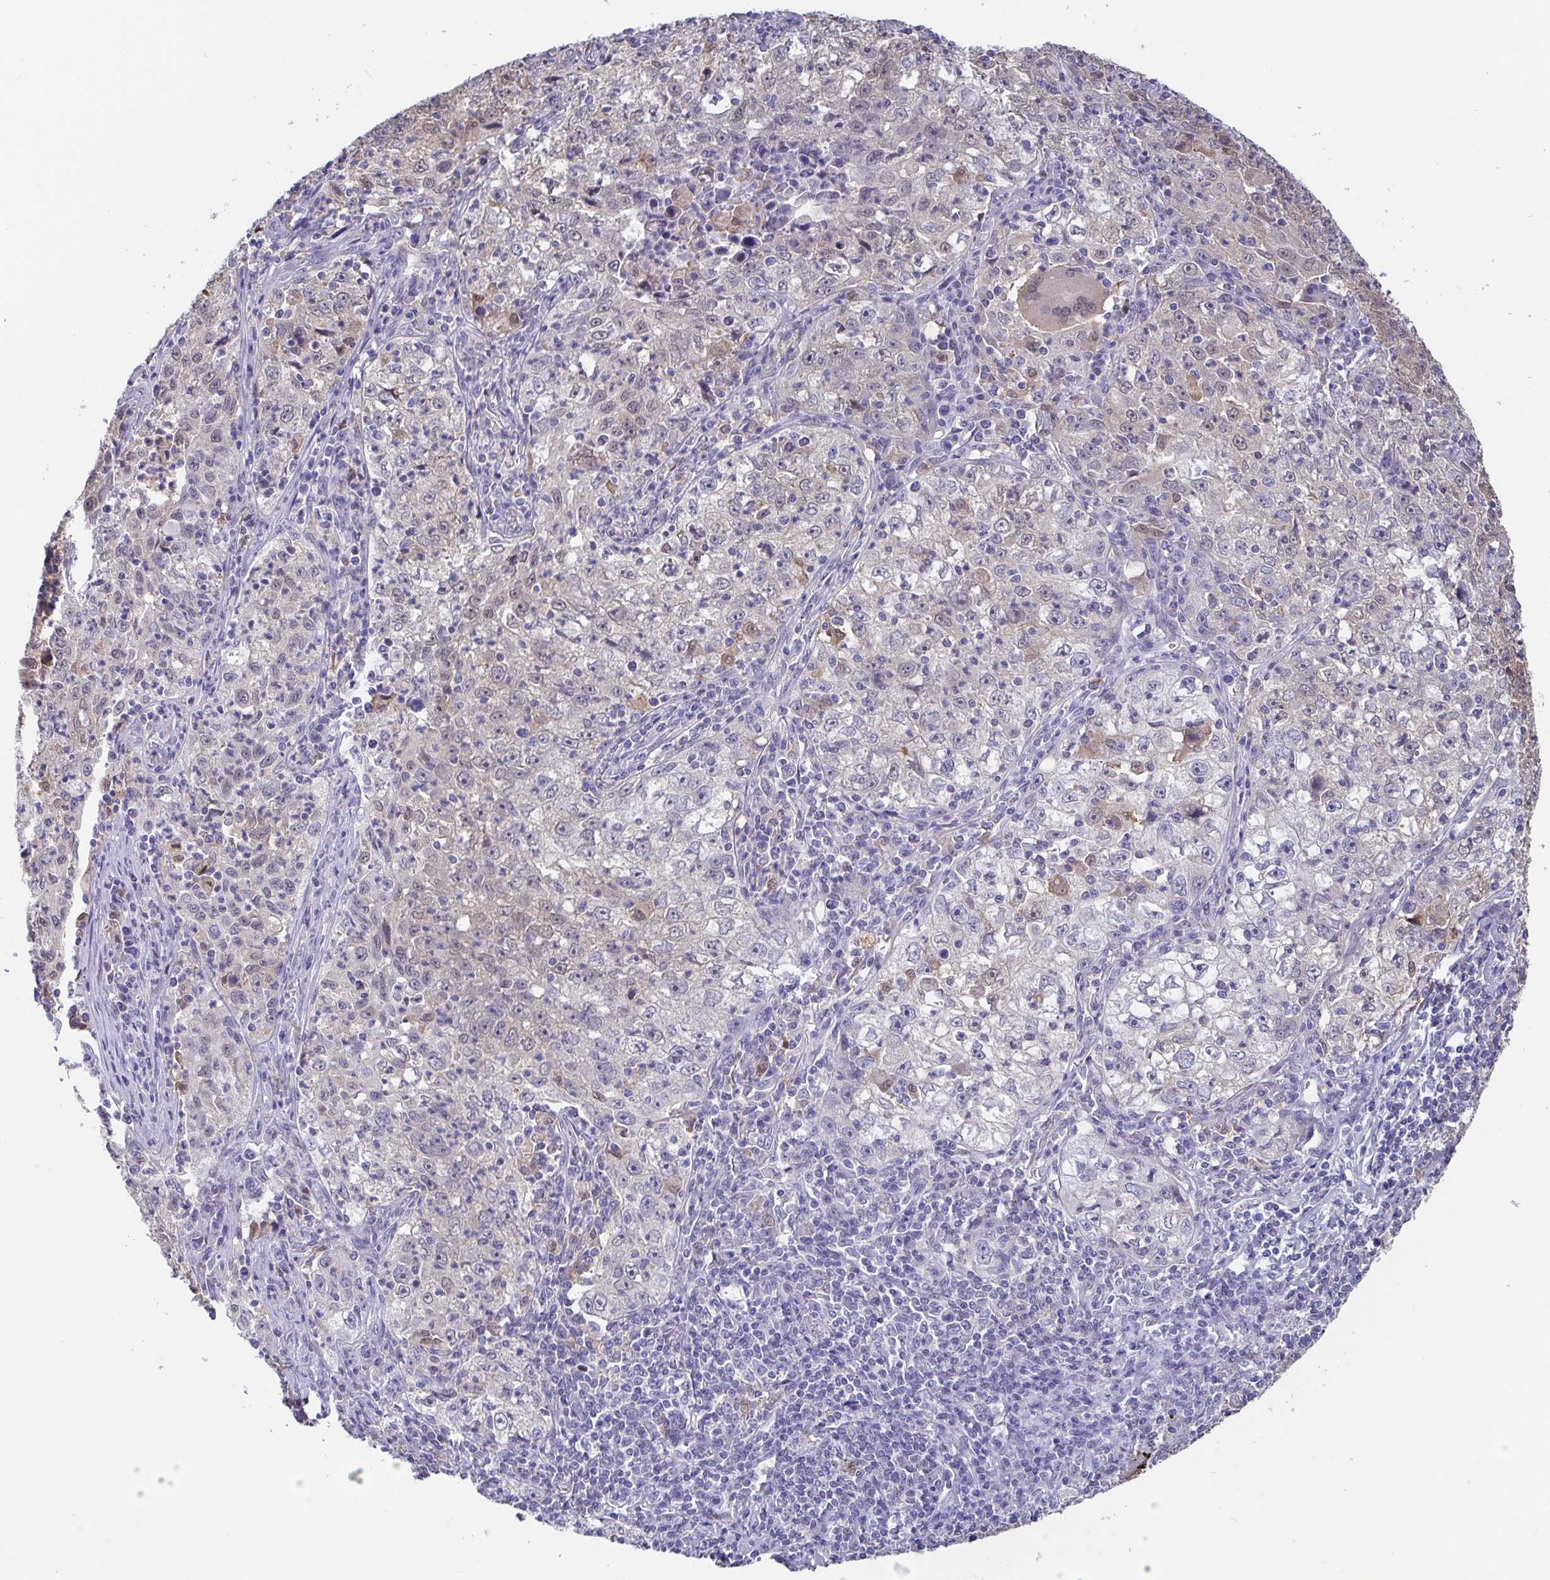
{"staining": {"intensity": "negative", "quantity": "none", "location": "none"}, "tissue": "lung cancer", "cell_type": "Tumor cells", "image_type": "cancer", "snomed": [{"axis": "morphology", "description": "Squamous cell carcinoma, NOS"}, {"axis": "topography", "description": "Lung"}], "caption": "Protein analysis of squamous cell carcinoma (lung) exhibits no significant expression in tumor cells.", "gene": "IDH1", "patient": {"sex": "male", "age": 71}}